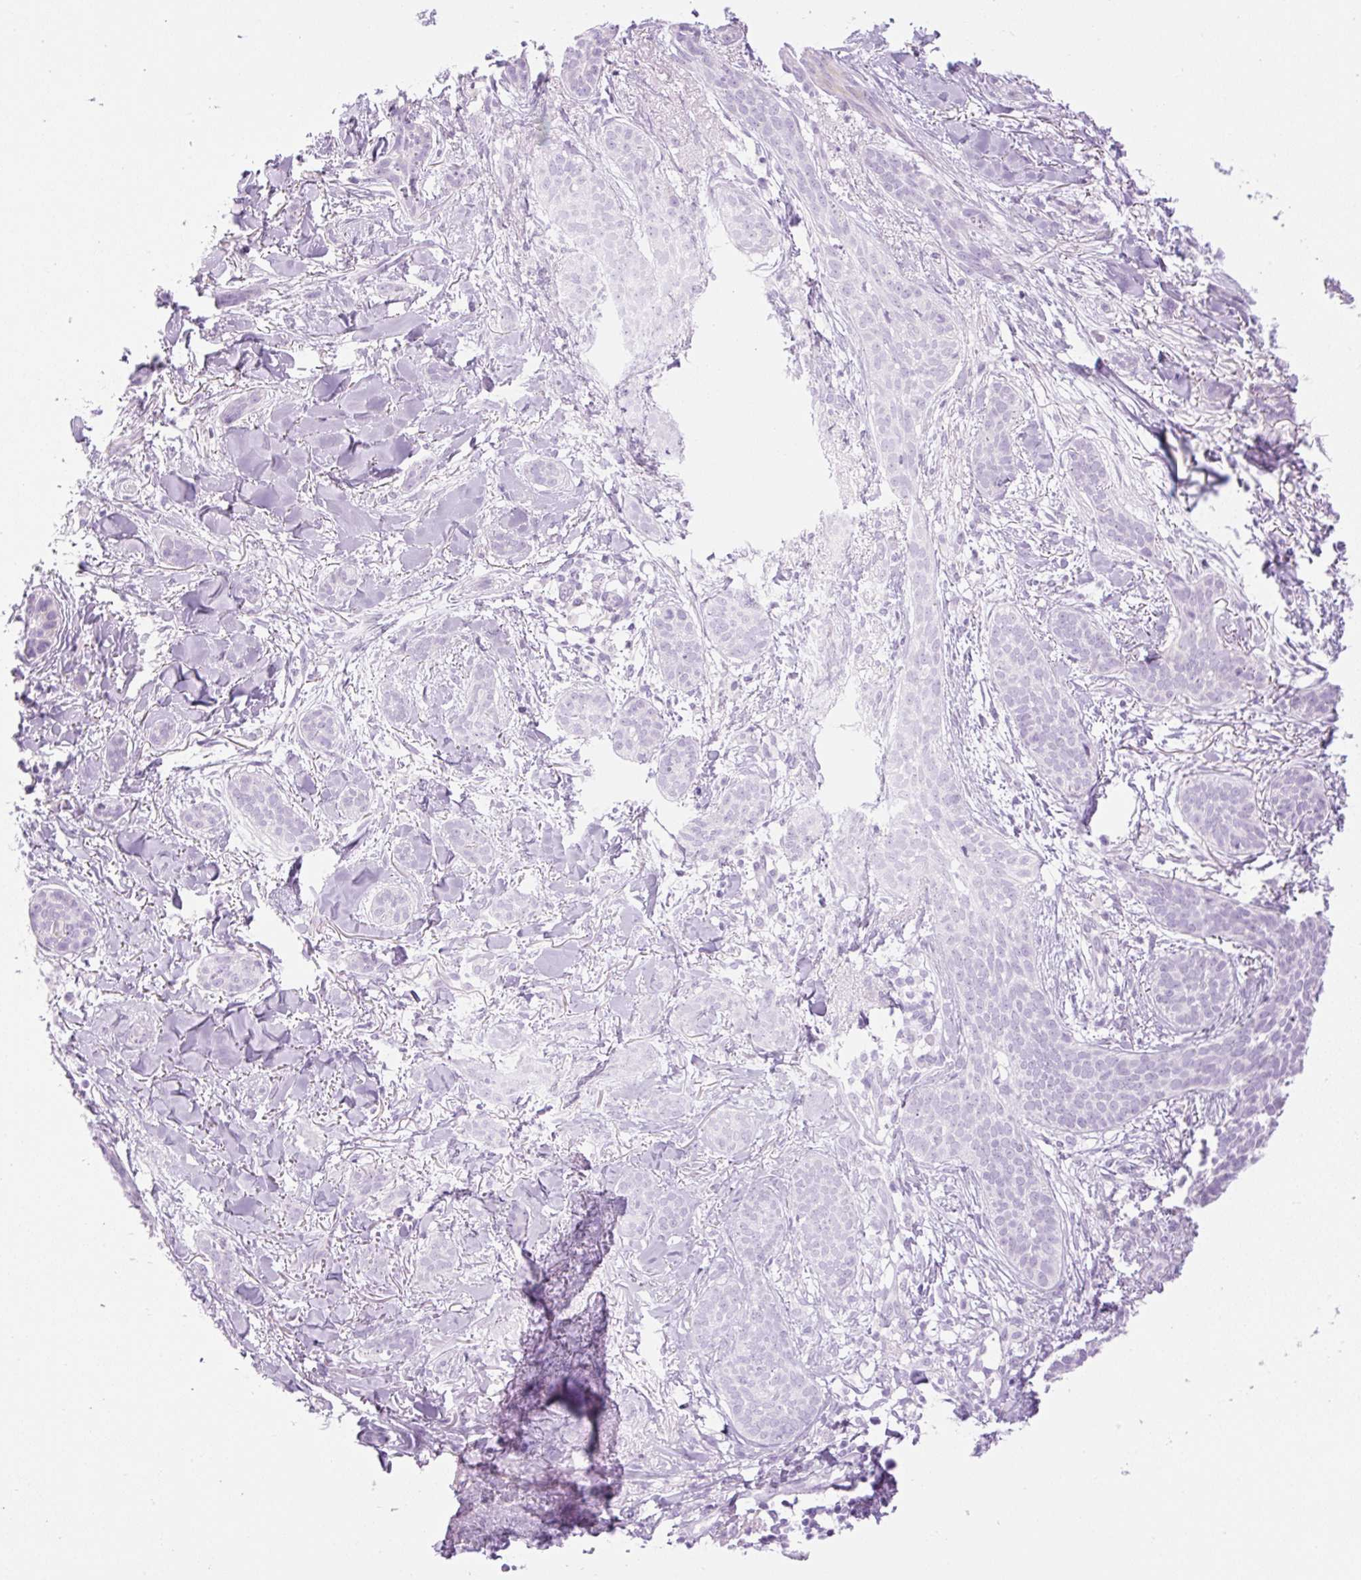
{"staining": {"intensity": "negative", "quantity": "none", "location": "none"}, "tissue": "skin cancer", "cell_type": "Tumor cells", "image_type": "cancer", "snomed": [{"axis": "morphology", "description": "Basal cell carcinoma"}, {"axis": "topography", "description": "Skin"}], "caption": "Basal cell carcinoma (skin) was stained to show a protein in brown. There is no significant expression in tumor cells.", "gene": "PALM3", "patient": {"sex": "male", "age": 52}}